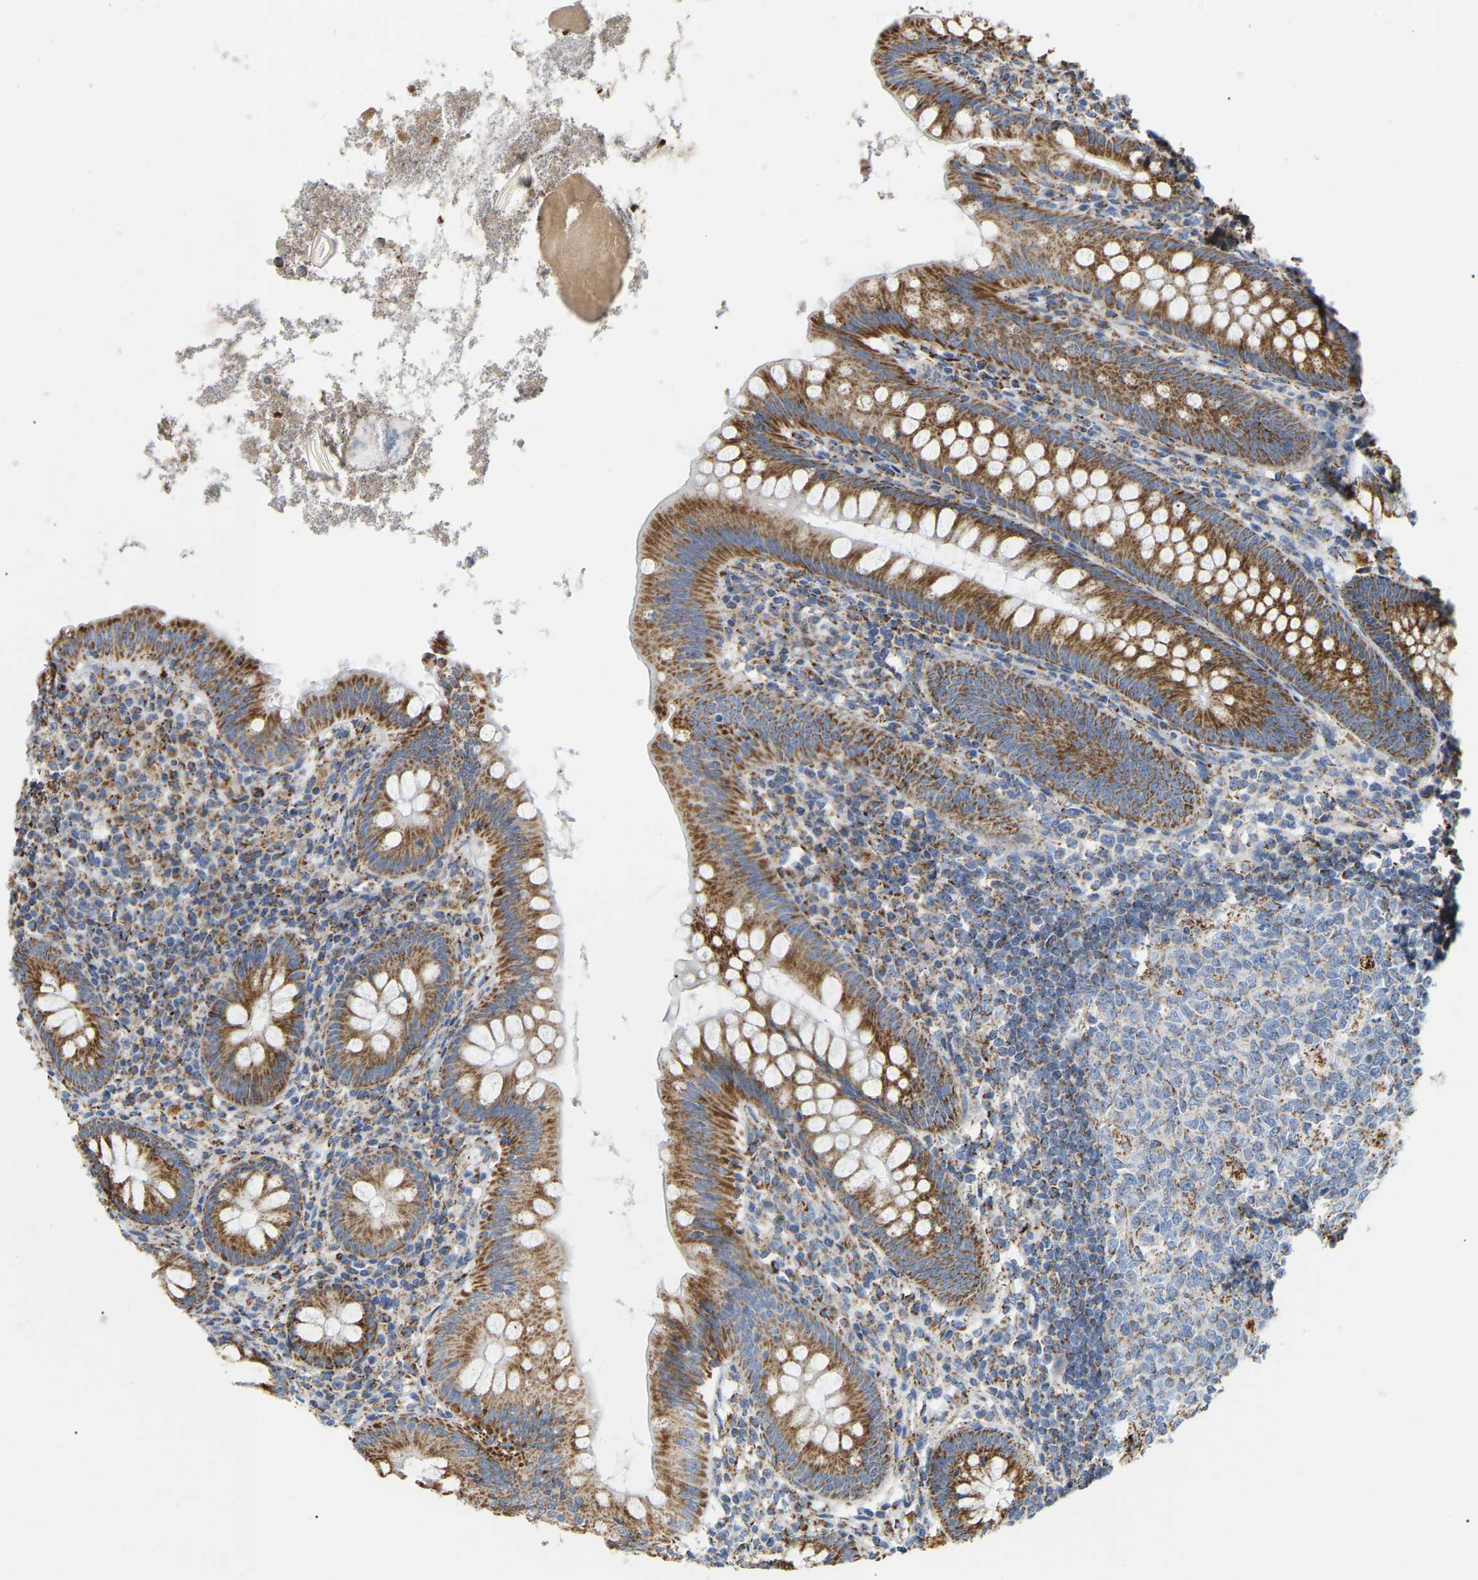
{"staining": {"intensity": "moderate", "quantity": ">75%", "location": "cytoplasmic/membranous"}, "tissue": "appendix", "cell_type": "Glandular cells", "image_type": "normal", "snomed": [{"axis": "morphology", "description": "Normal tissue, NOS"}, {"axis": "topography", "description": "Appendix"}], "caption": "IHC (DAB) staining of unremarkable human appendix reveals moderate cytoplasmic/membranous protein positivity in about >75% of glandular cells.", "gene": "HIBADH", "patient": {"sex": "male", "age": 56}}